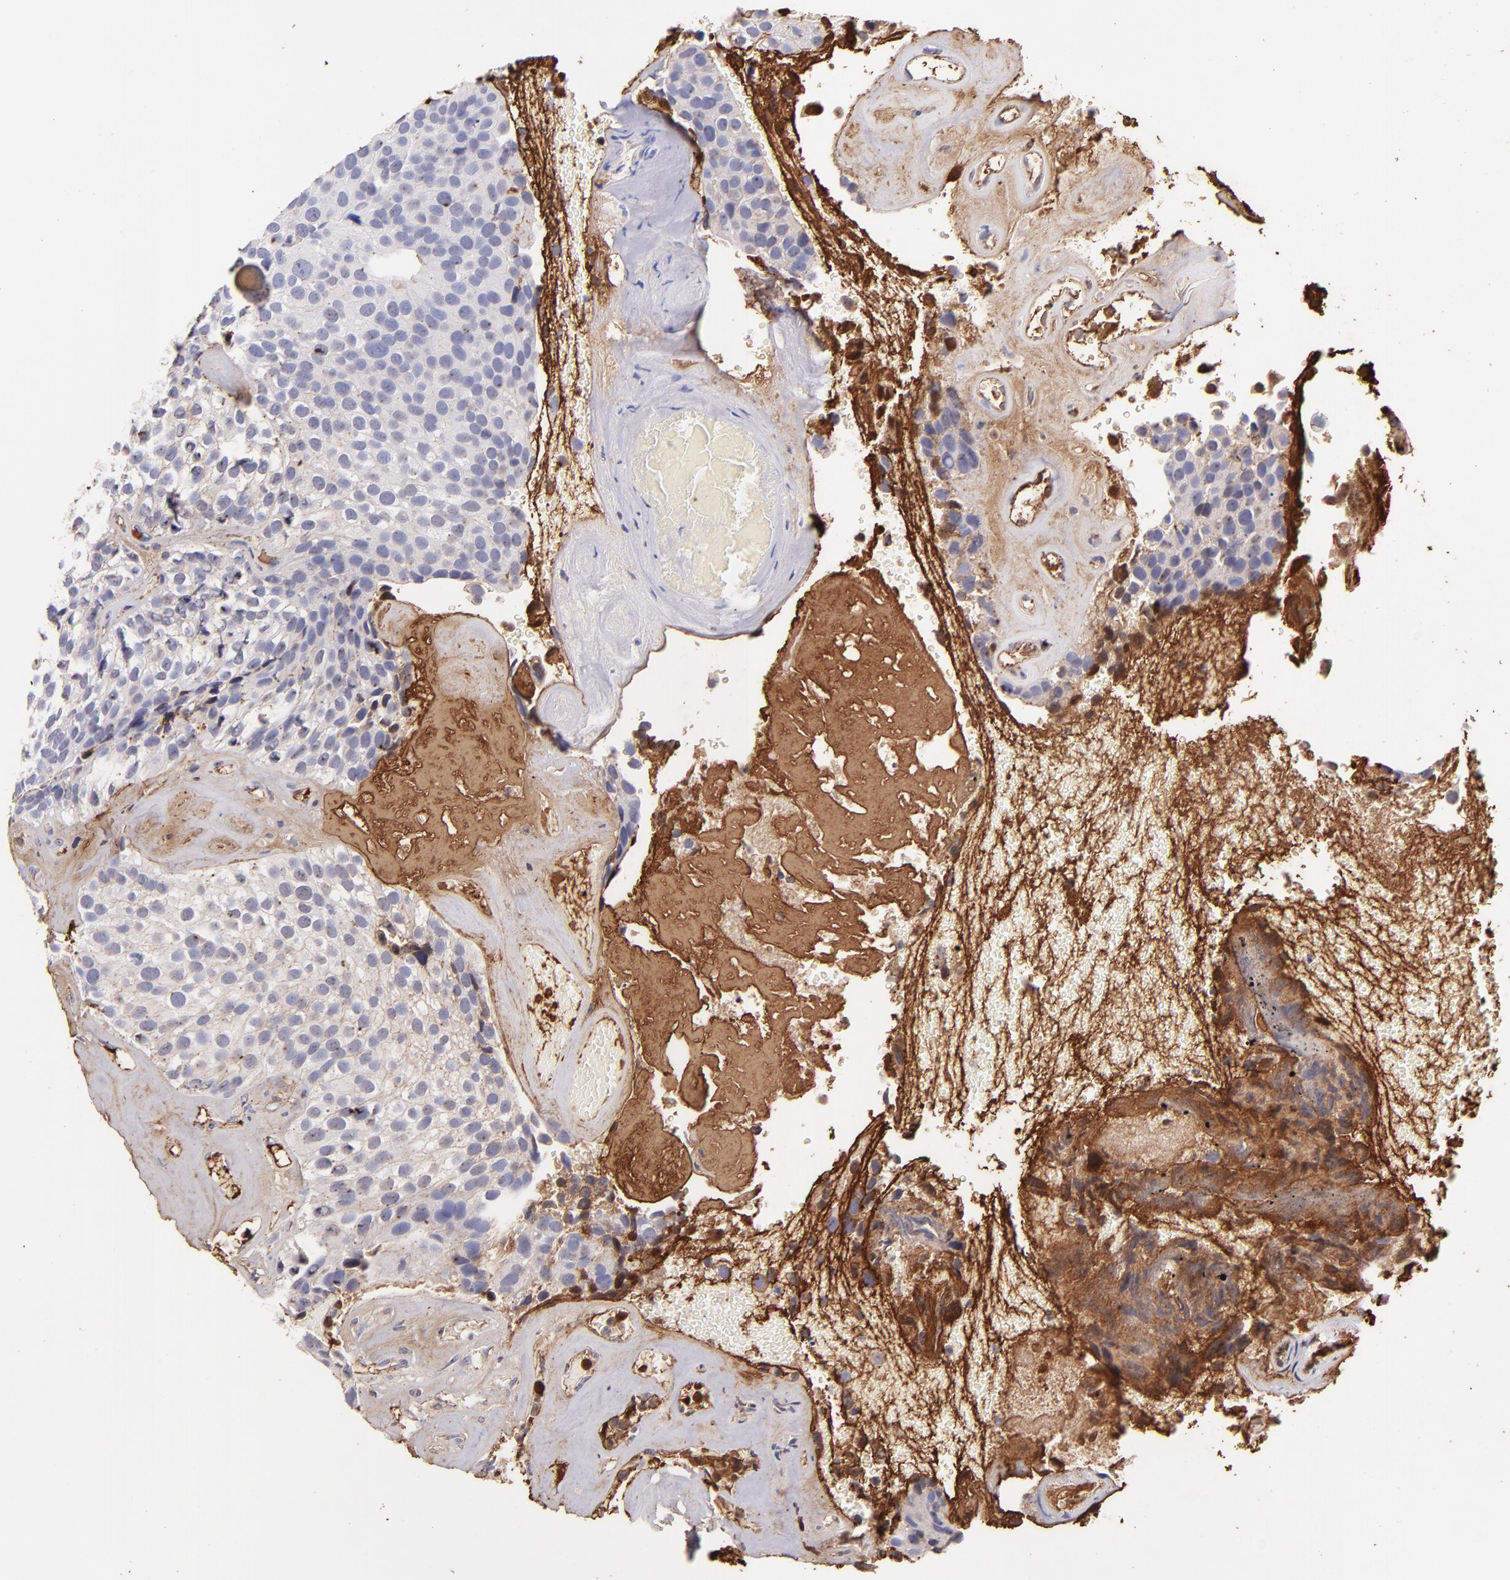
{"staining": {"intensity": "weak", "quantity": "<25%", "location": "cytoplasmic/membranous"}, "tissue": "urothelial cancer", "cell_type": "Tumor cells", "image_type": "cancer", "snomed": [{"axis": "morphology", "description": "Urothelial carcinoma, High grade"}, {"axis": "topography", "description": "Urinary bladder"}], "caption": "The micrograph shows no staining of tumor cells in urothelial cancer.", "gene": "FGB", "patient": {"sex": "male", "age": 72}}